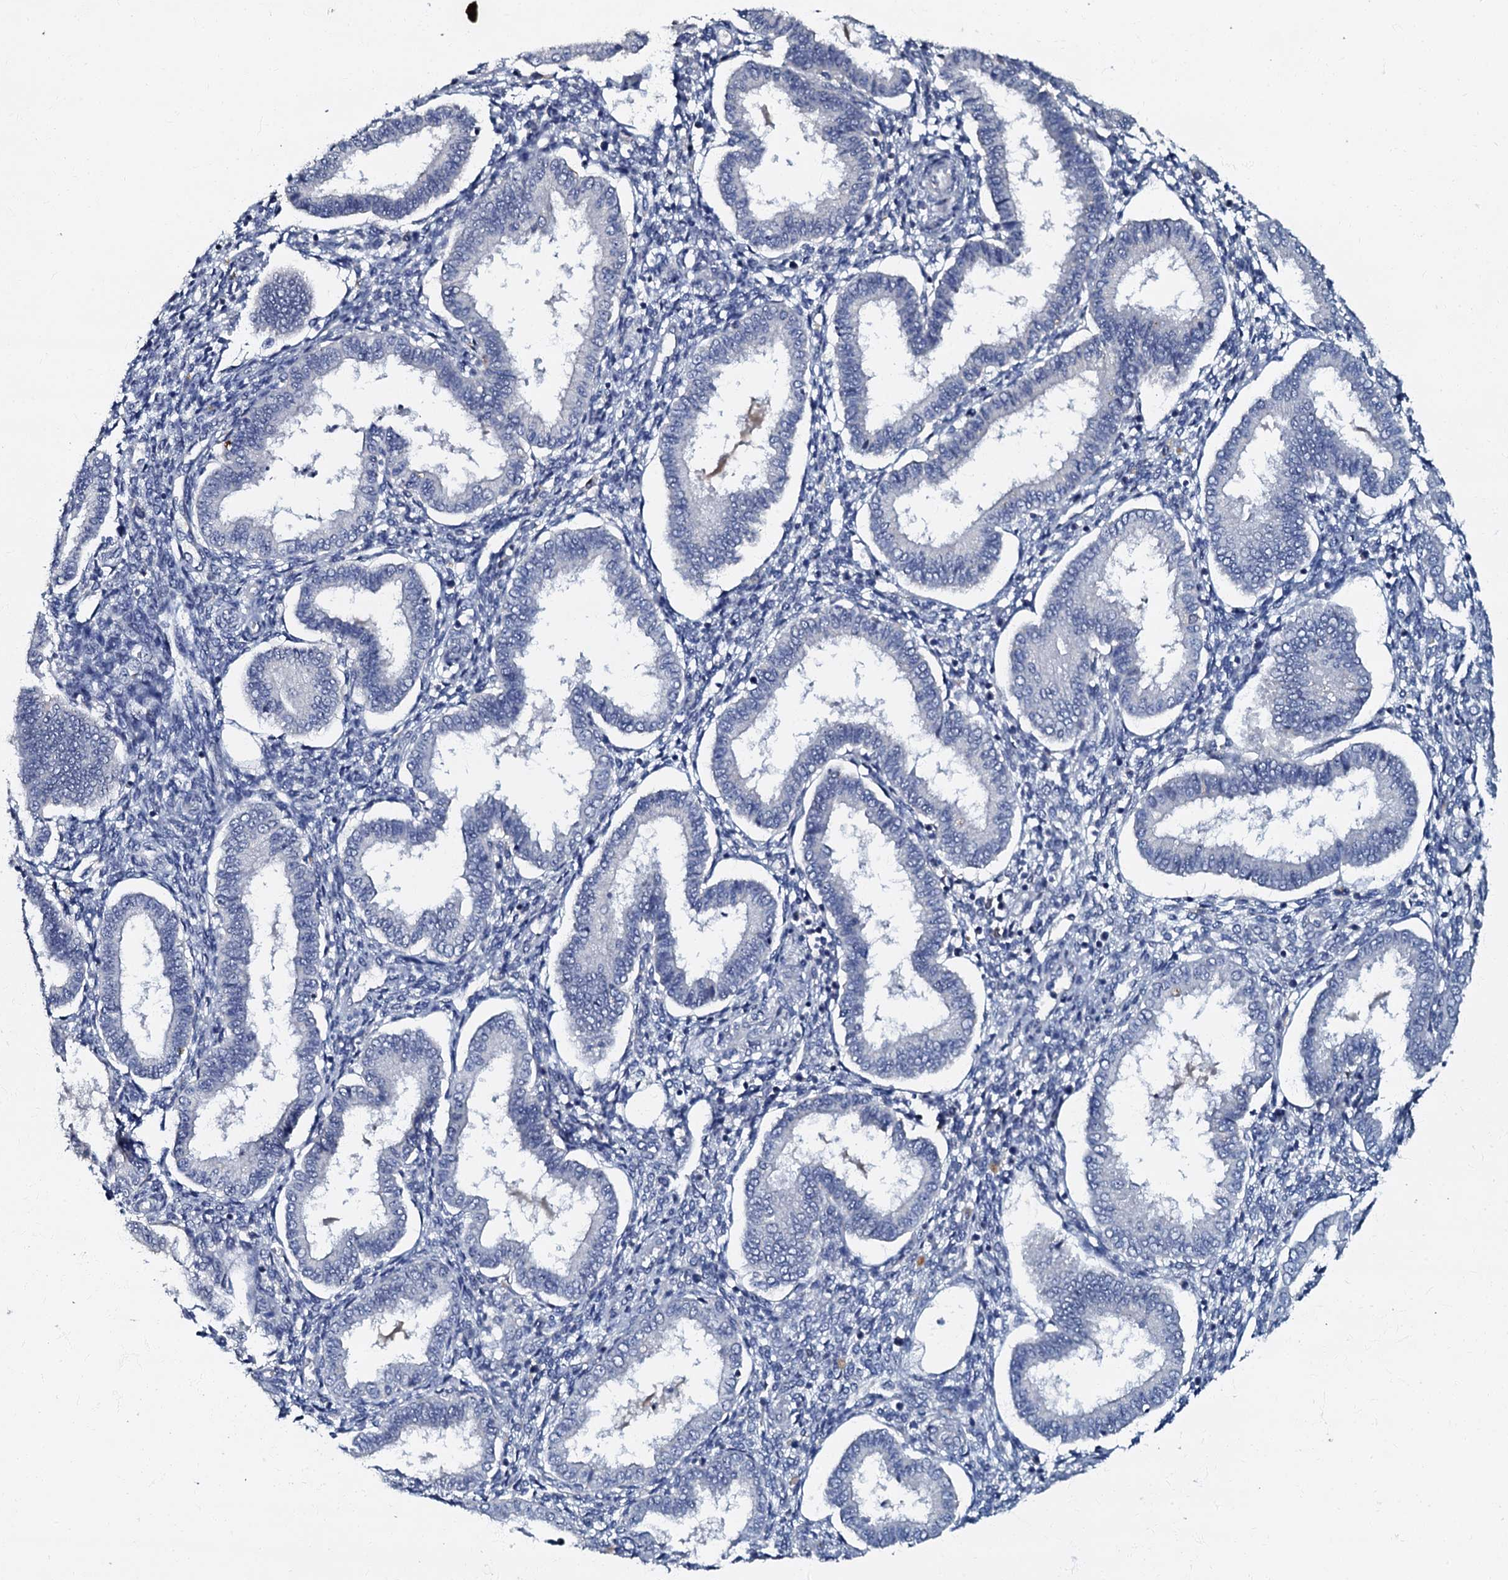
{"staining": {"intensity": "negative", "quantity": "none", "location": "none"}, "tissue": "endometrium", "cell_type": "Cells in endometrial stroma", "image_type": "normal", "snomed": [{"axis": "morphology", "description": "Normal tissue, NOS"}, {"axis": "topography", "description": "Endometrium"}], "caption": "Cells in endometrial stroma are negative for protein expression in normal human endometrium.", "gene": "OLAH", "patient": {"sex": "female", "age": 24}}